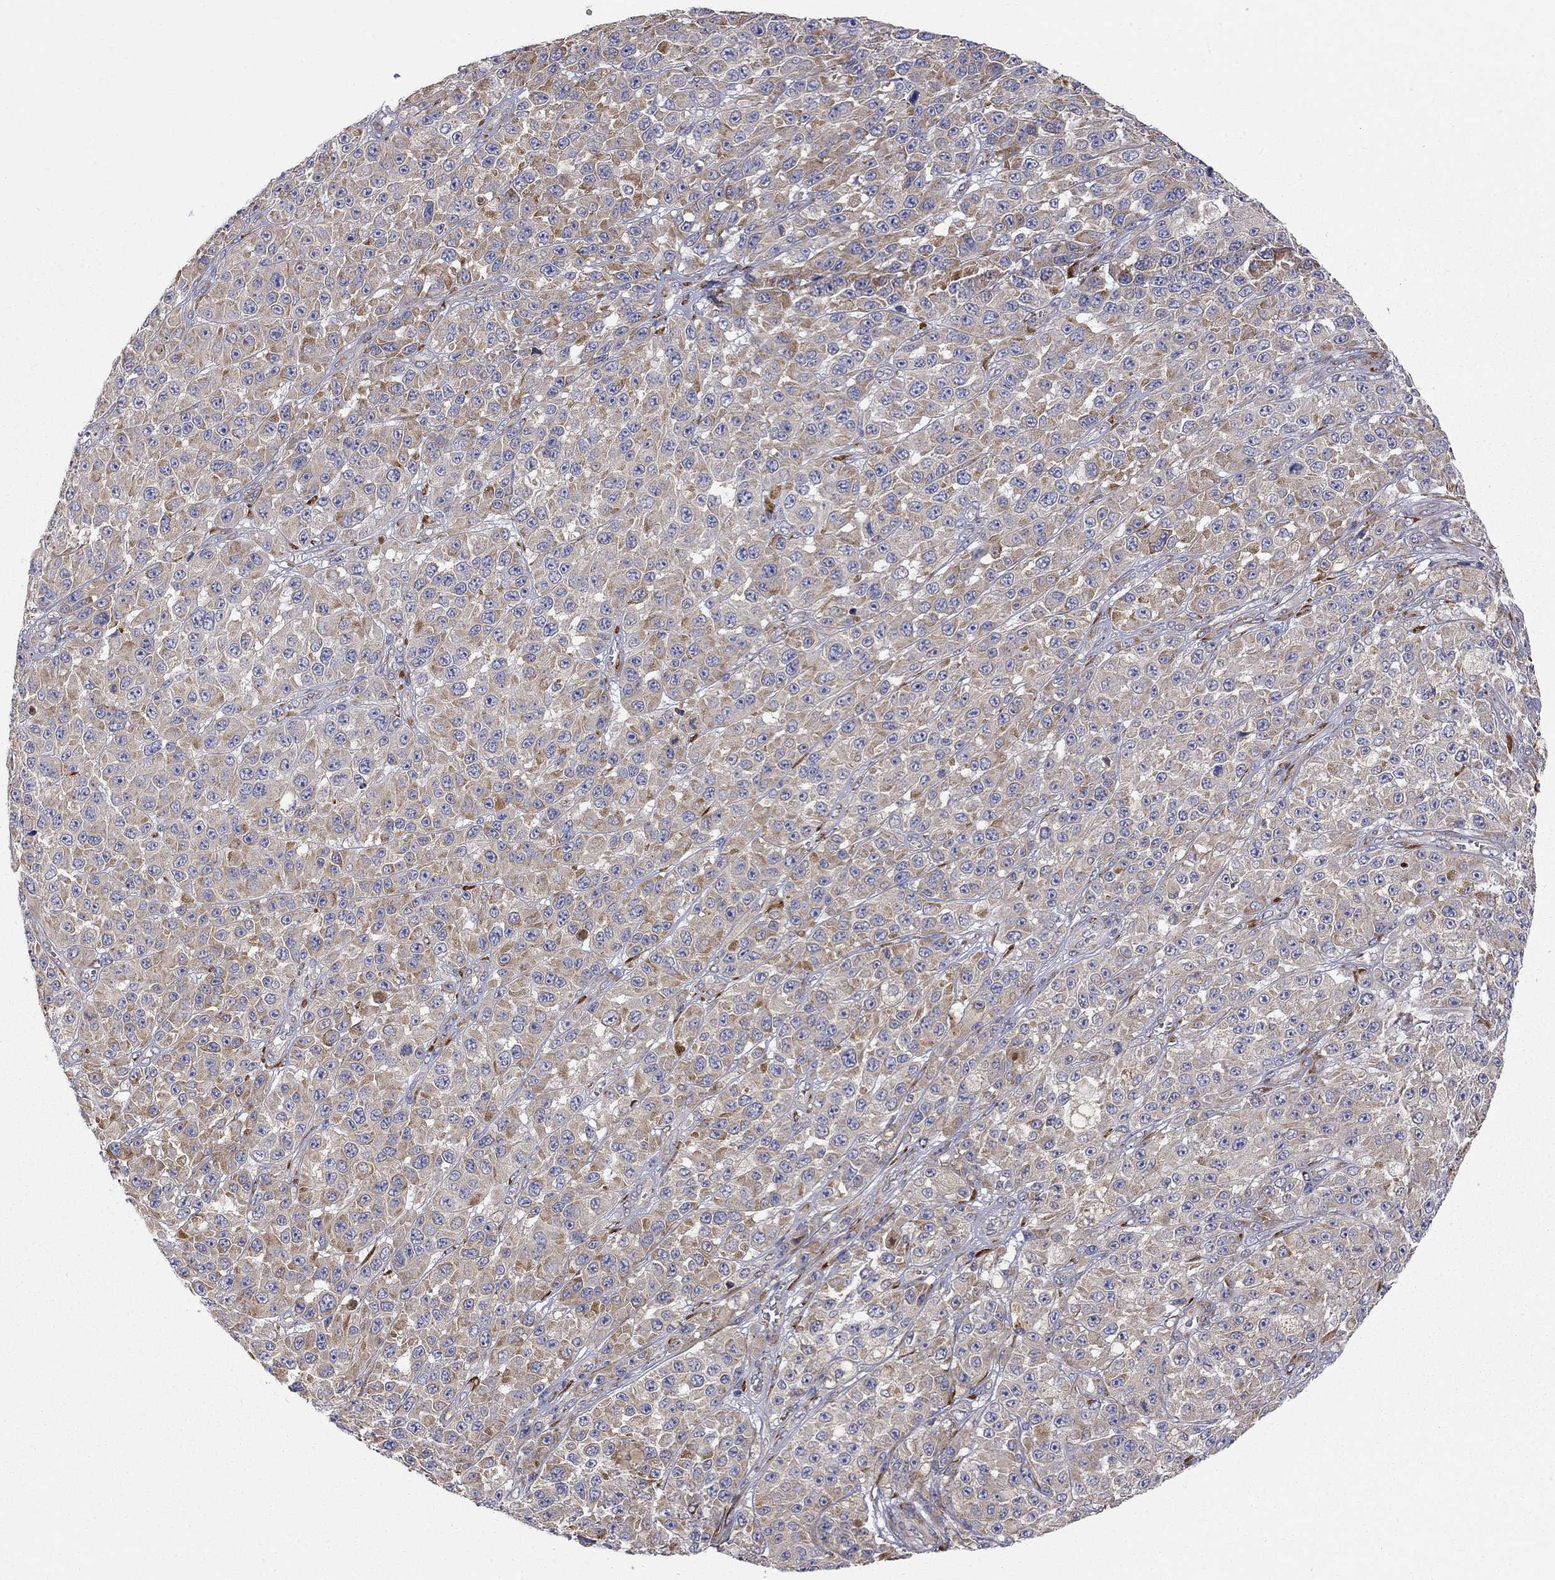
{"staining": {"intensity": "moderate", "quantity": "25%-75%", "location": "cytoplasmic/membranous"}, "tissue": "melanoma", "cell_type": "Tumor cells", "image_type": "cancer", "snomed": [{"axis": "morphology", "description": "Malignant melanoma, NOS"}, {"axis": "topography", "description": "Skin"}], "caption": "The histopathology image shows a brown stain indicating the presence of a protein in the cytoplasmic/membranous of tumor cells in malignant melanoma.", "gene": "CASTOR1", "patient": {"sex": "female", "age": 58}}